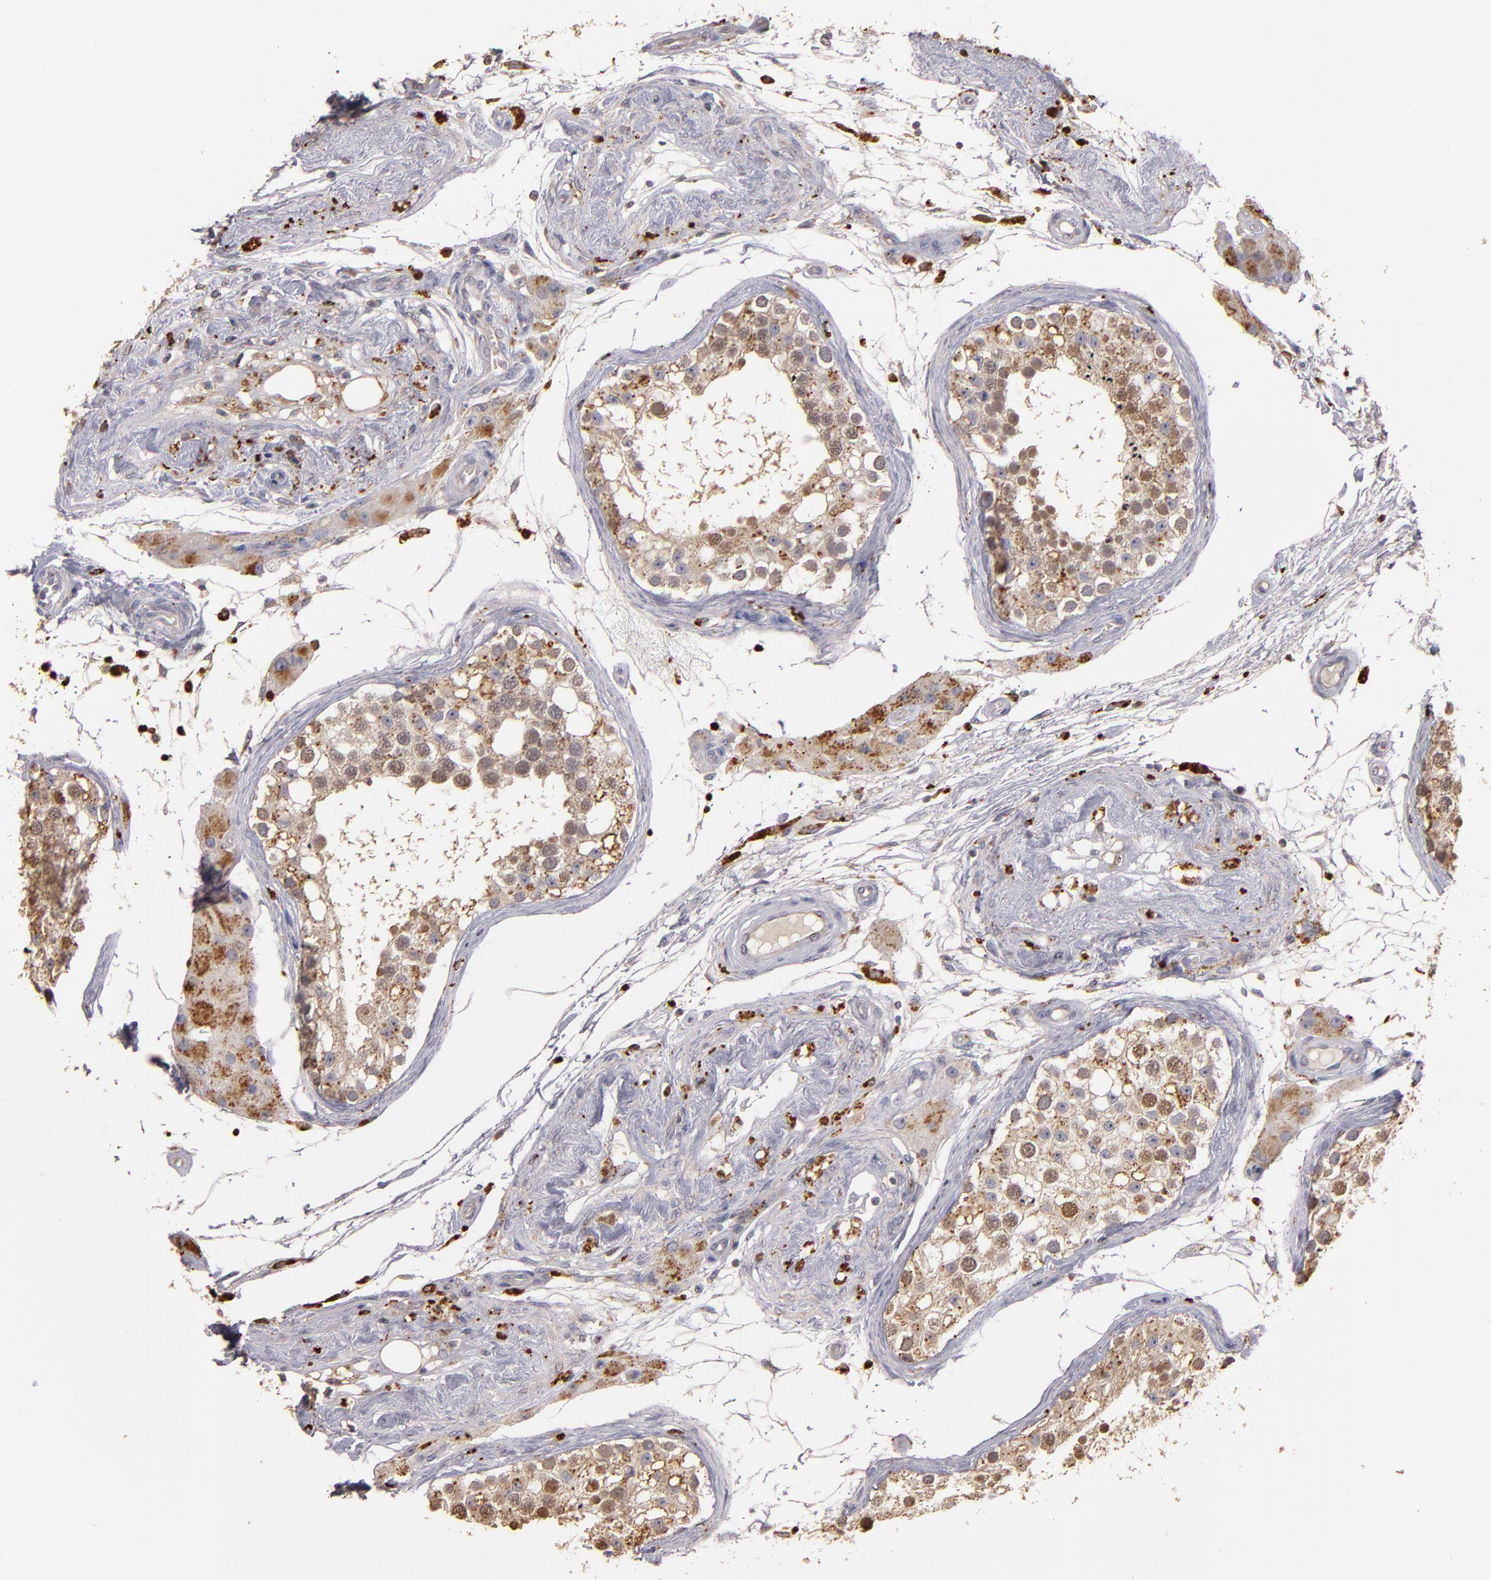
{"staining": {"intensity": "moderate", "quantity": ">75%", "location": "cytoplasmic/membranous"}, "tissue": "testis", "cell_type": "Cells in seminiferous ducts", "image_type": "normal", "snomed": [{"axis": "morphology", "description": "Normal tissue, NOS"}, {"axis": "topography", "description": "Testis"}], "caption": "This photomicrograph displays immunohistochemistry staining of normal human testis, with medium moderate cytoplasmic/membranous staining in approximately >75% of cells in seminiferous ducts.", "gene": "TRAF1", "patient": {"sex": "male", "age": 68}}